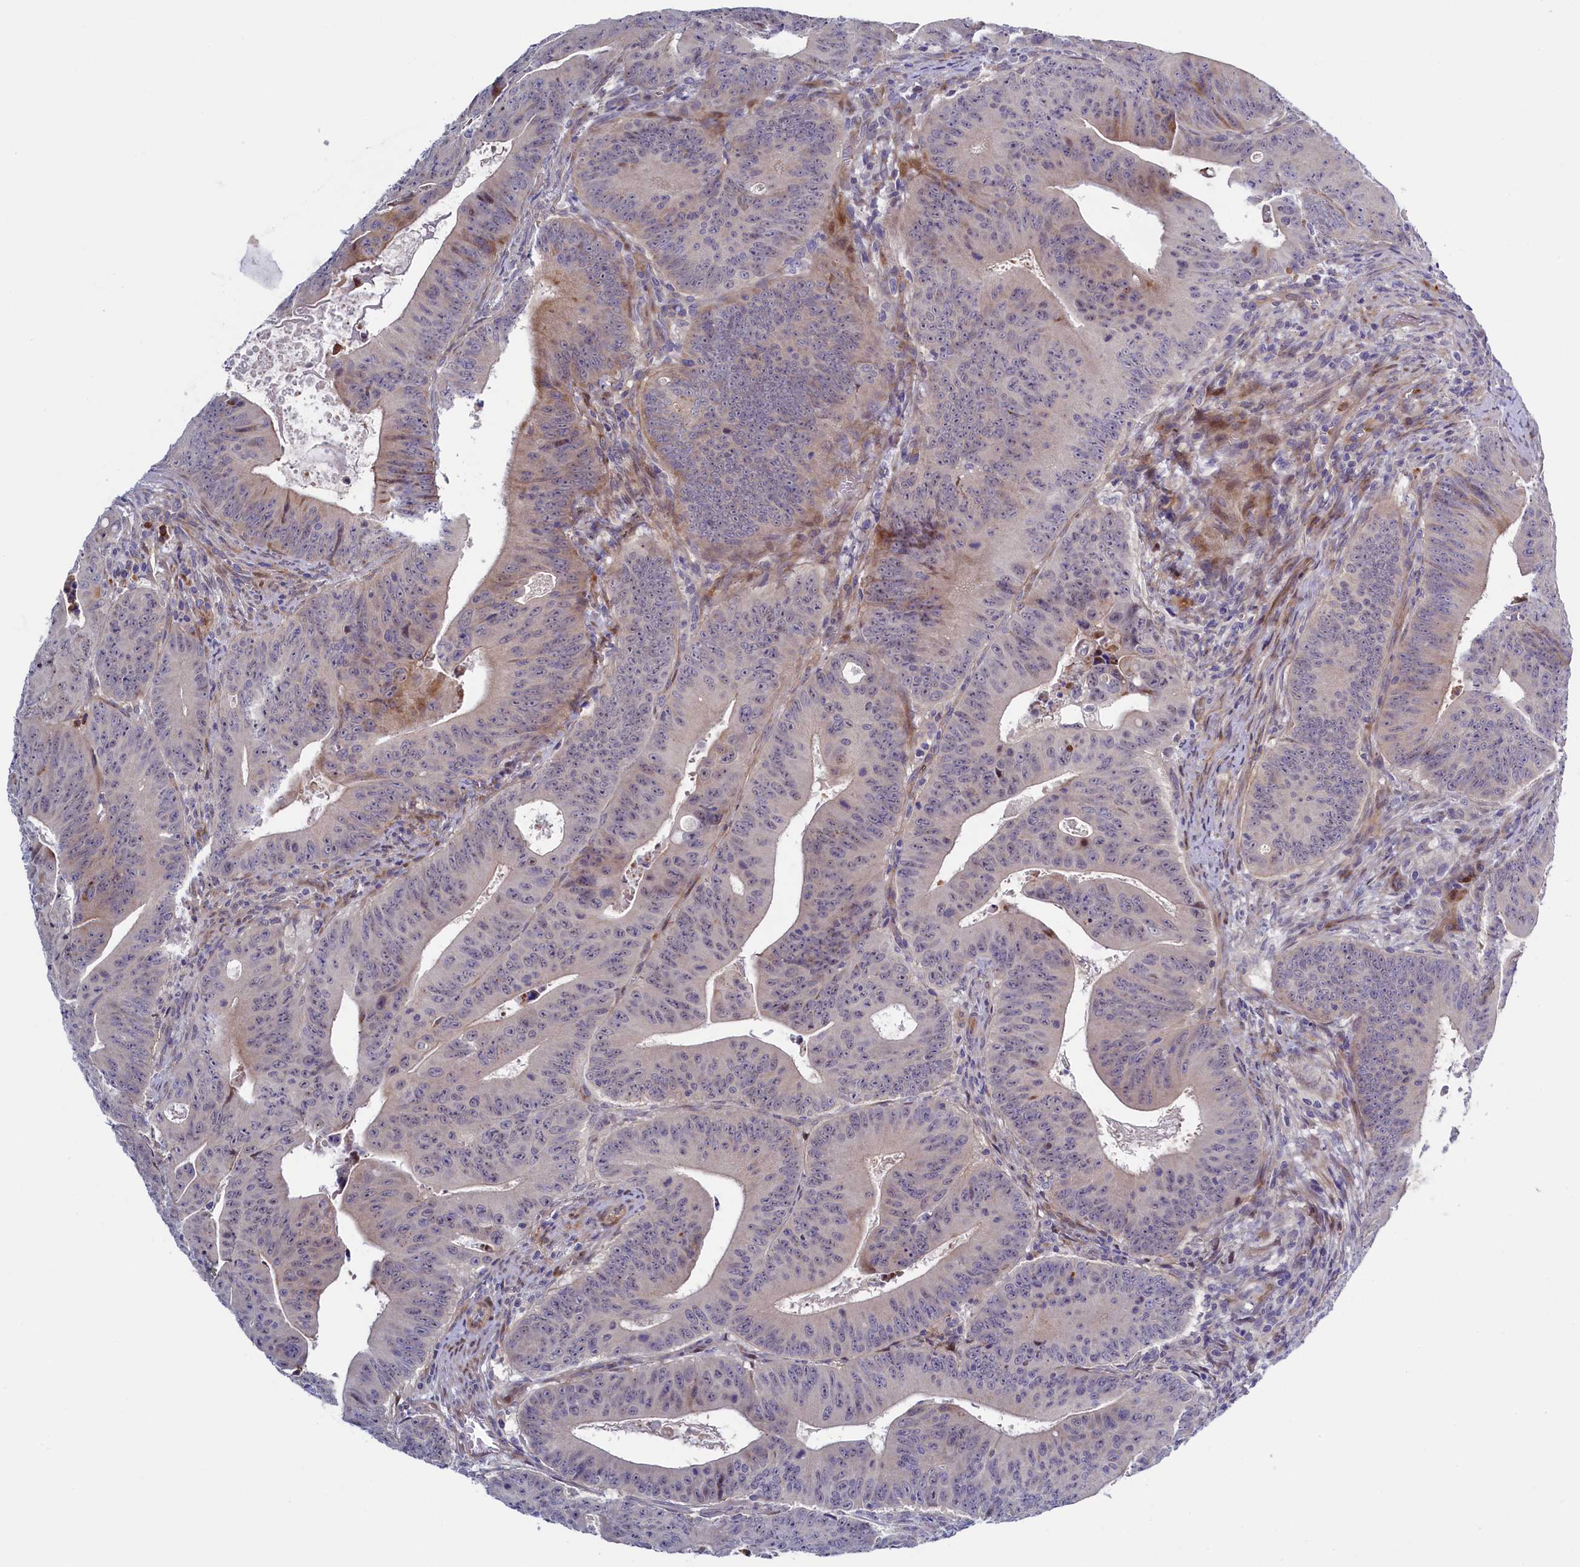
{"staining": {"intensity": "weak", "quantity": "<25%", "location": "cytoplasmic/membranous"}, "tissue": "colorectal cancer", "cell_type": "Tumor cells", "image_type": "cancer", "snomed": [{"axis": "morphology", "description": "Adenocarcinoma, NOS"}, {"axis": "topography", "description": "Rectum"}], "caption": "Protein analysis of adenocarcinoma (colorectal) reveals no significant staining in tumor cells. (Brightfield microscopy of DAB immunohistochemistry at high magnification).", "gene": "PIK3C3", "patient": {"sex": "female", "age": 75}}